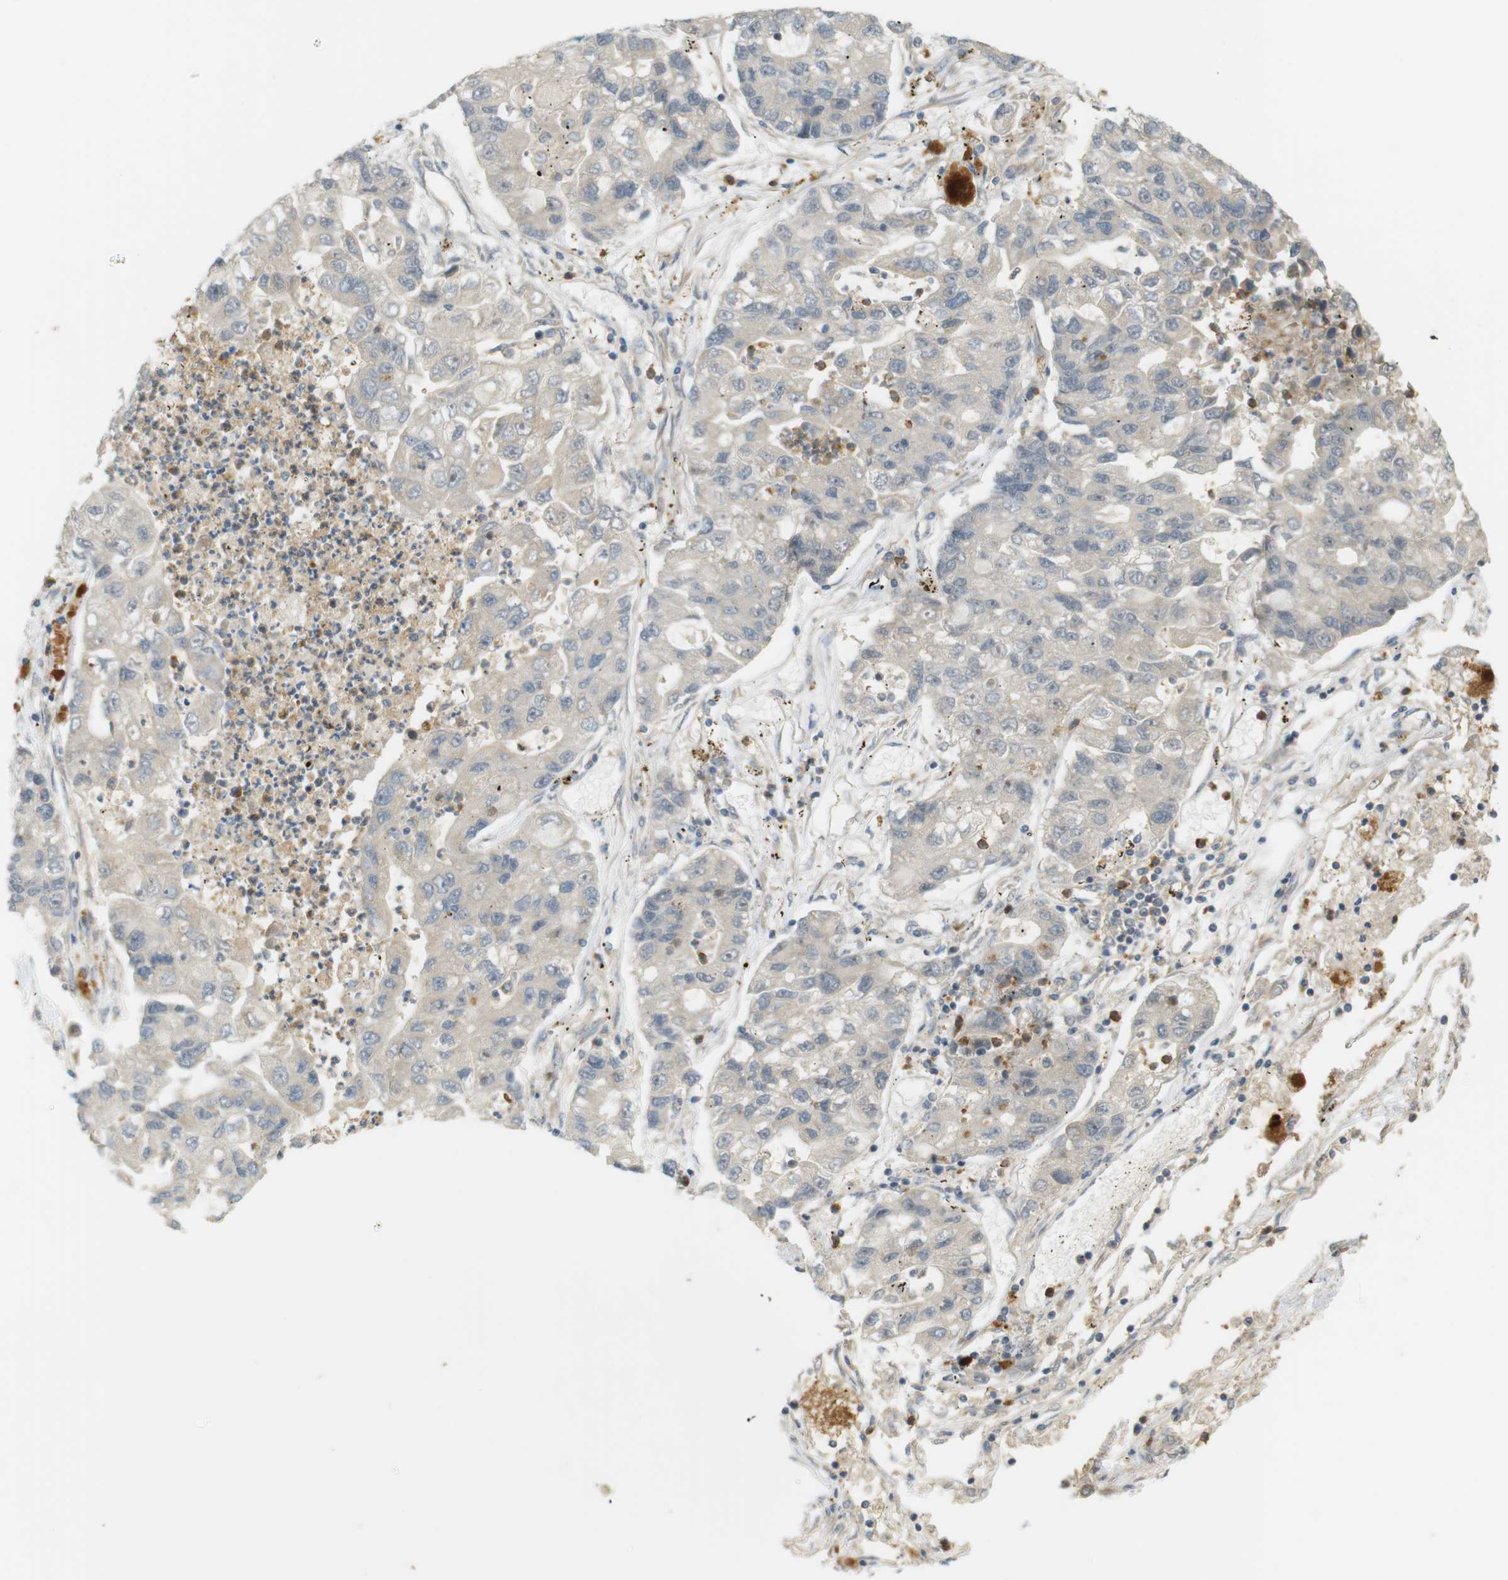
{"staining": {"intensity": "negative", "quantity": "none", "location": "none"}, "tissue": "lung cancer", "cell_type": "Tumor cells", "image_type": "cancer", "snomed": [{"axis": "morphology", "description": "Adenocarcinoma, NOS"}, {"axis": "topography", "description": "Lung"}], "caption": "IHC photomicrograph of human lung cancer (adenocarcinoma) stained for a protein (brown), which displays no staining in tumor cells. Brightfield microscopy of immunohistochemistry stained with DAB (3,3'-diaminobenzidine) (brown) and hematoxylin (blue), captured at high magnification.", "gene": "CLRN3", "patient": {"sex": "female", "age": 51}}